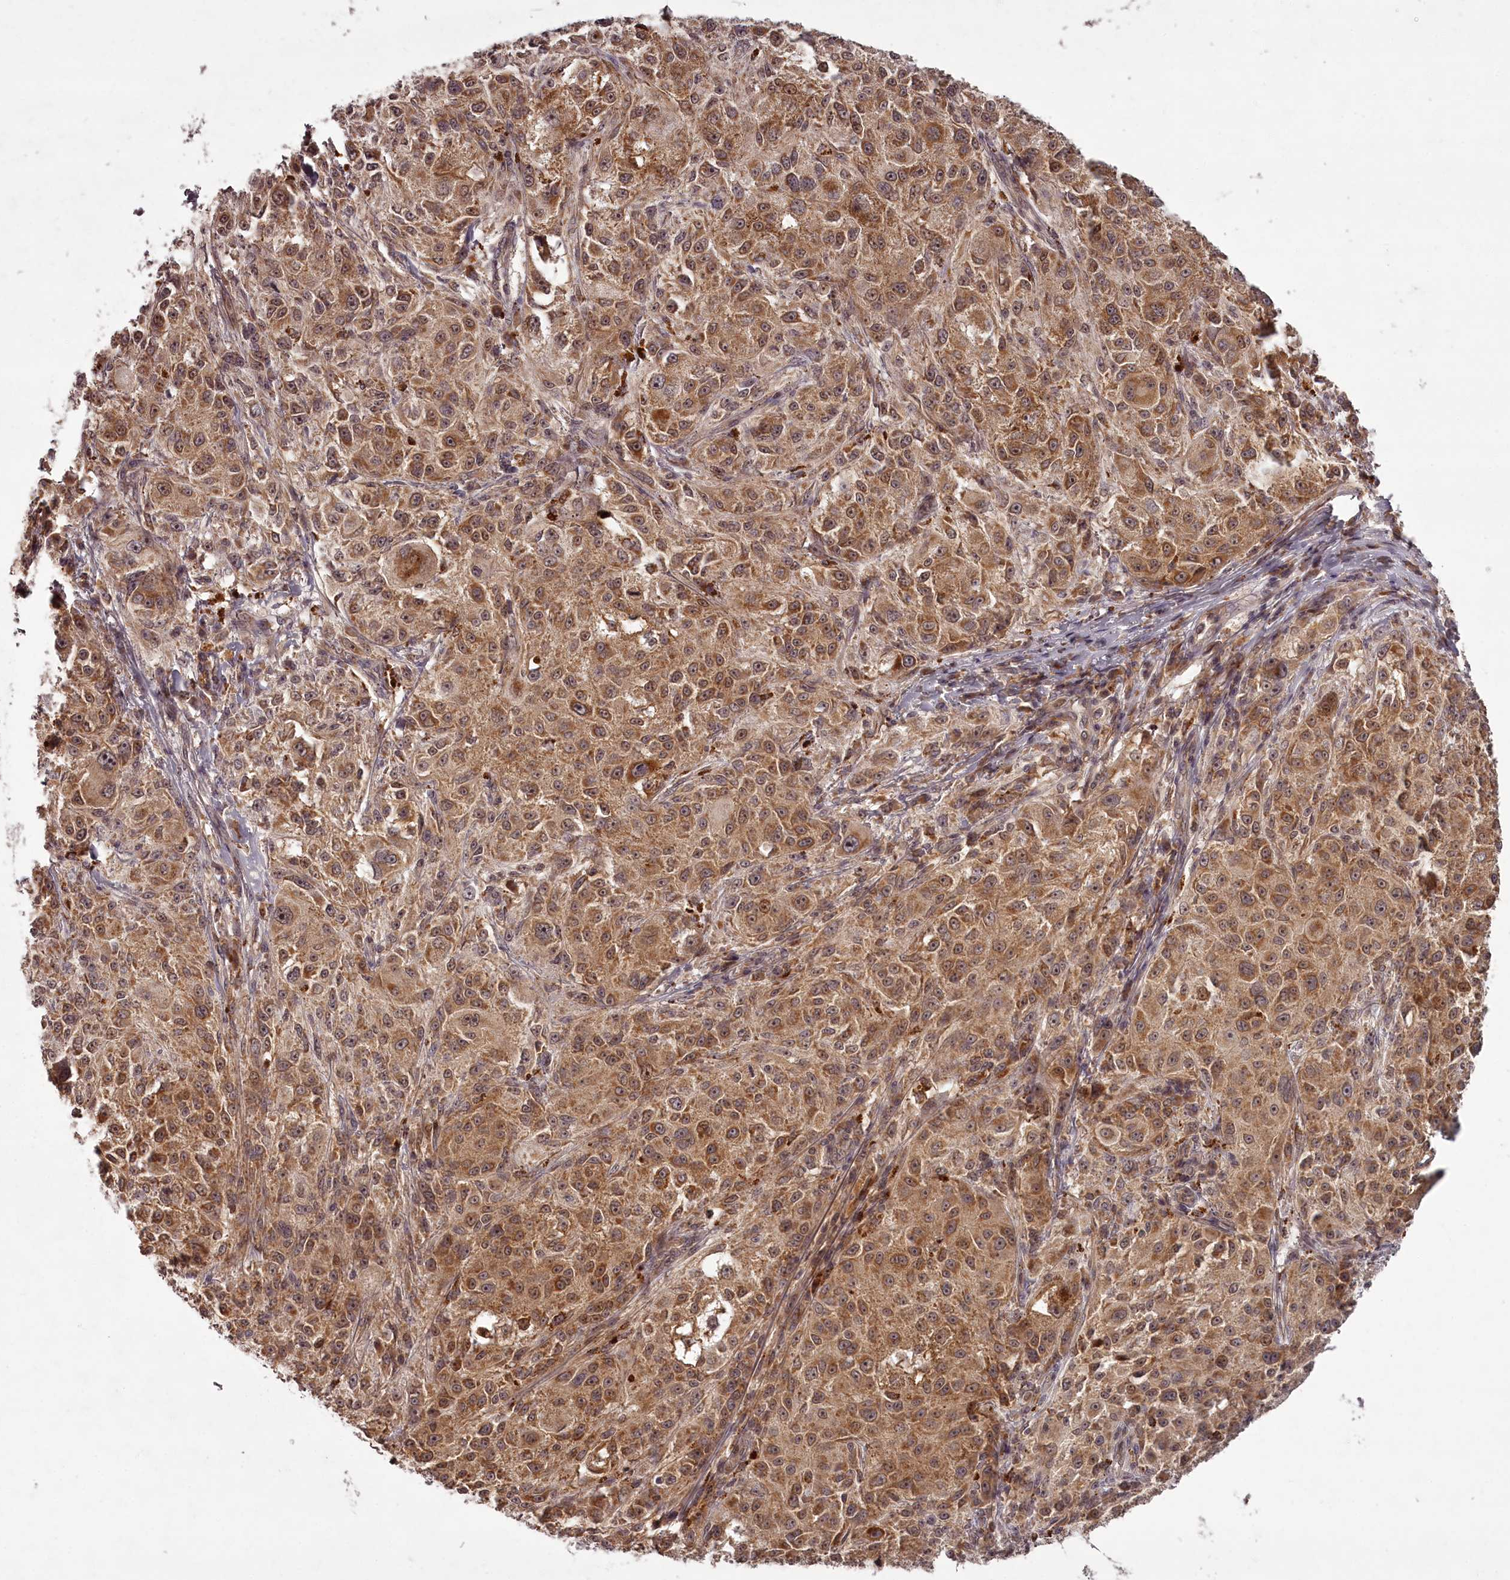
{"staining": {"intensity": "moderate", "quantity": ">75%", "location": "cytoplasmic/membranous"}, "tissue": "melanoma", "cell_type": "Tumor cells", "image_type": "cancer", "snomed": [{"axis": "morphology", "description": "Necrosis, NOS"}, {"axis": "morphology", "description": "Malignant melanoma, NOS"}, {"axis": "topography", "description": "Skin"}], "caption": "Brown immunohistochemical staining in human melanoma demonstrates moderate cytoplasmic/membranous staining in approximately >75% of tumor cells.", "gene": "PCBP2", "patient": {"sex": "female", "age": 87}}